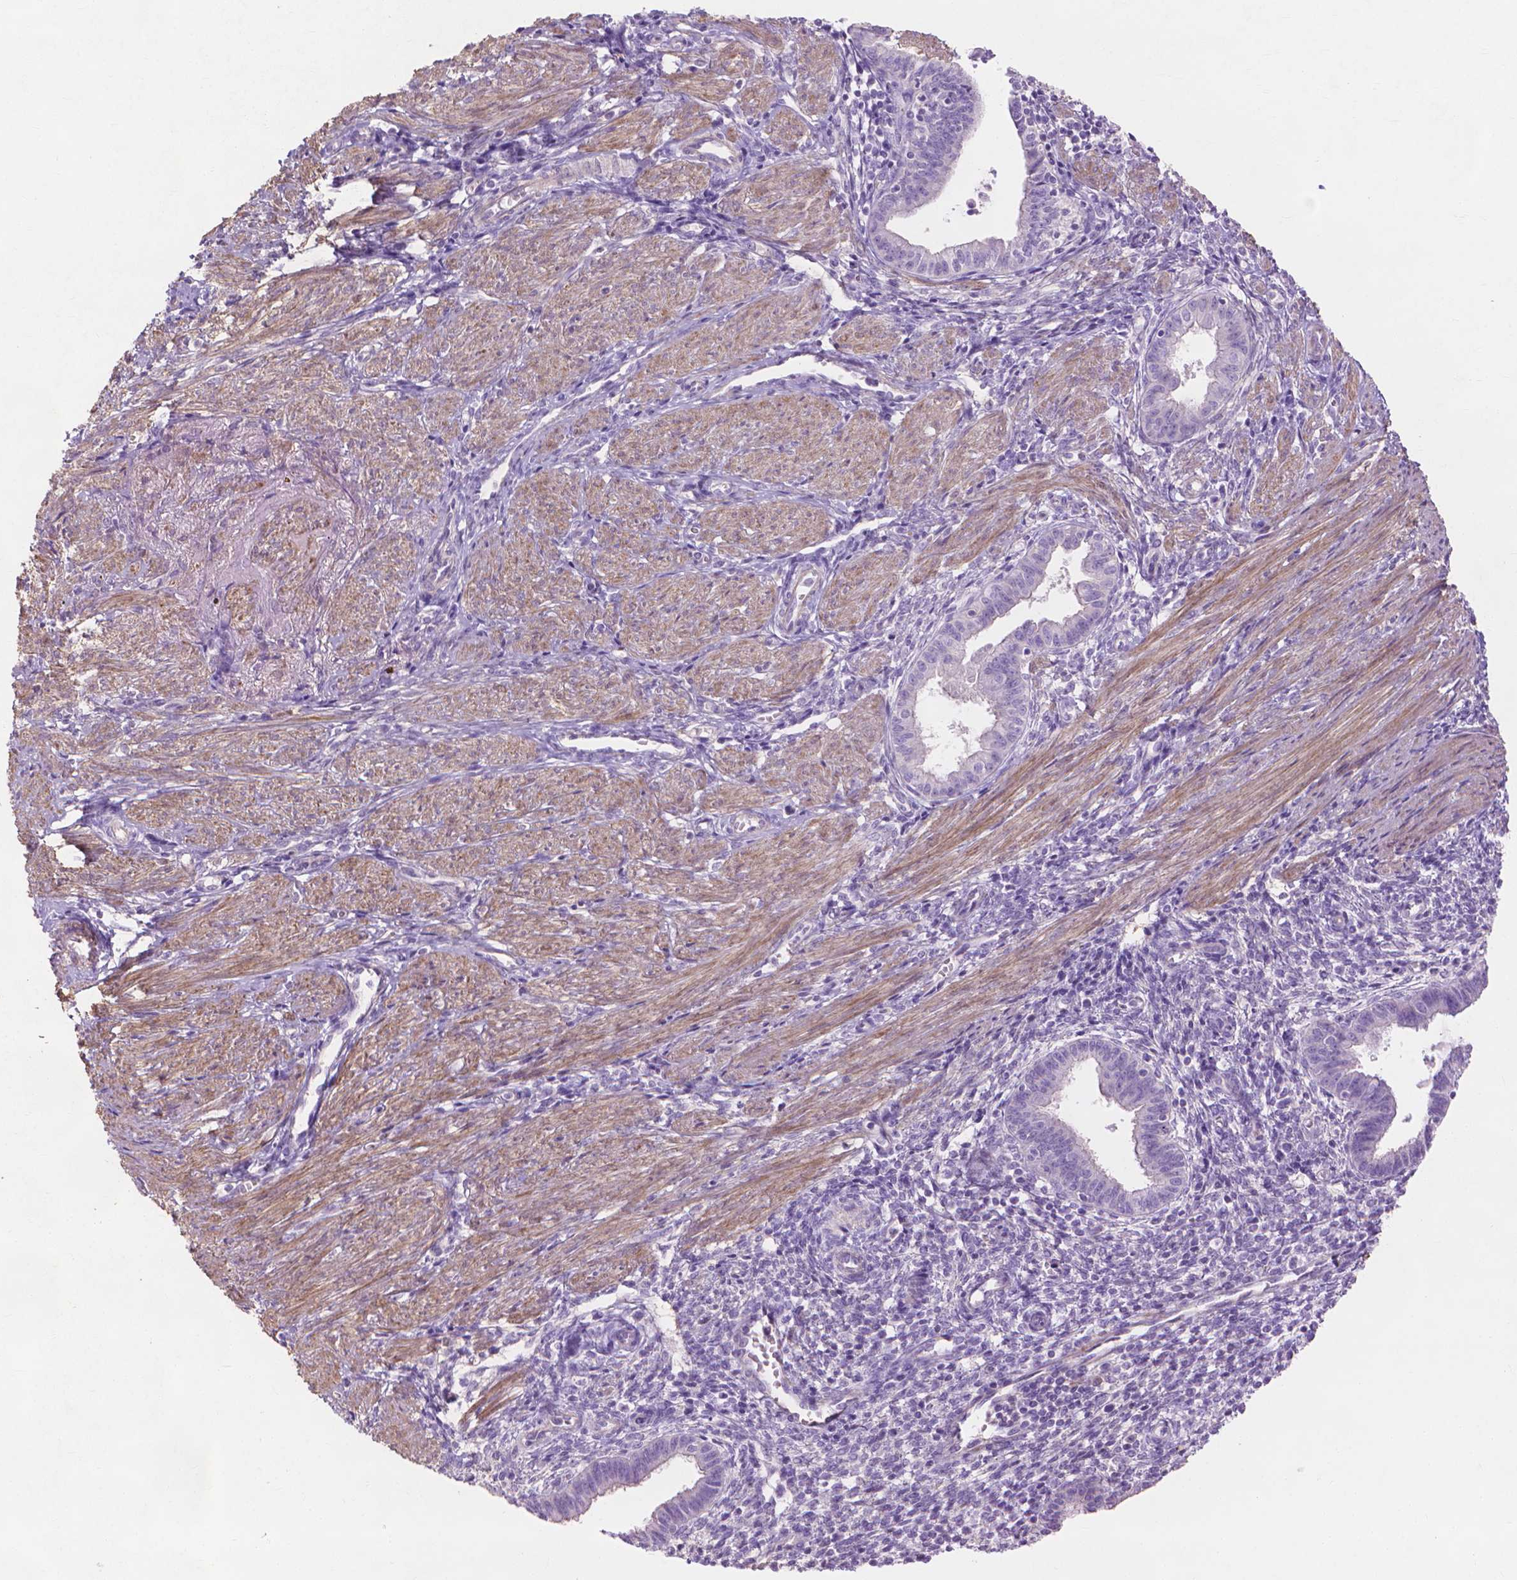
{"staining": {"intensity": "negative", "quantity": "none", "location": "none"}, "tissue": "endometrium", "cell_type": "Cells in endometrial stroma", "image_type": "normal", "snomed": [{"axis": "morphology", "description": "Normal tissue, NOS"}, {"axis": "topography", "description": "Endometrium"}], "caption": "IHC micrograph of benign endometrium: endometrium stained with DAB (3,3'-diaminobenzidine) demonstrates no significant protein staining in cells in endometrial stroma. (Immunohistochemistry (ihc), brightfield microscopy, high magnification).", "gene": "MBLAC1", "patient": {"sex": "female", "age": 37}}